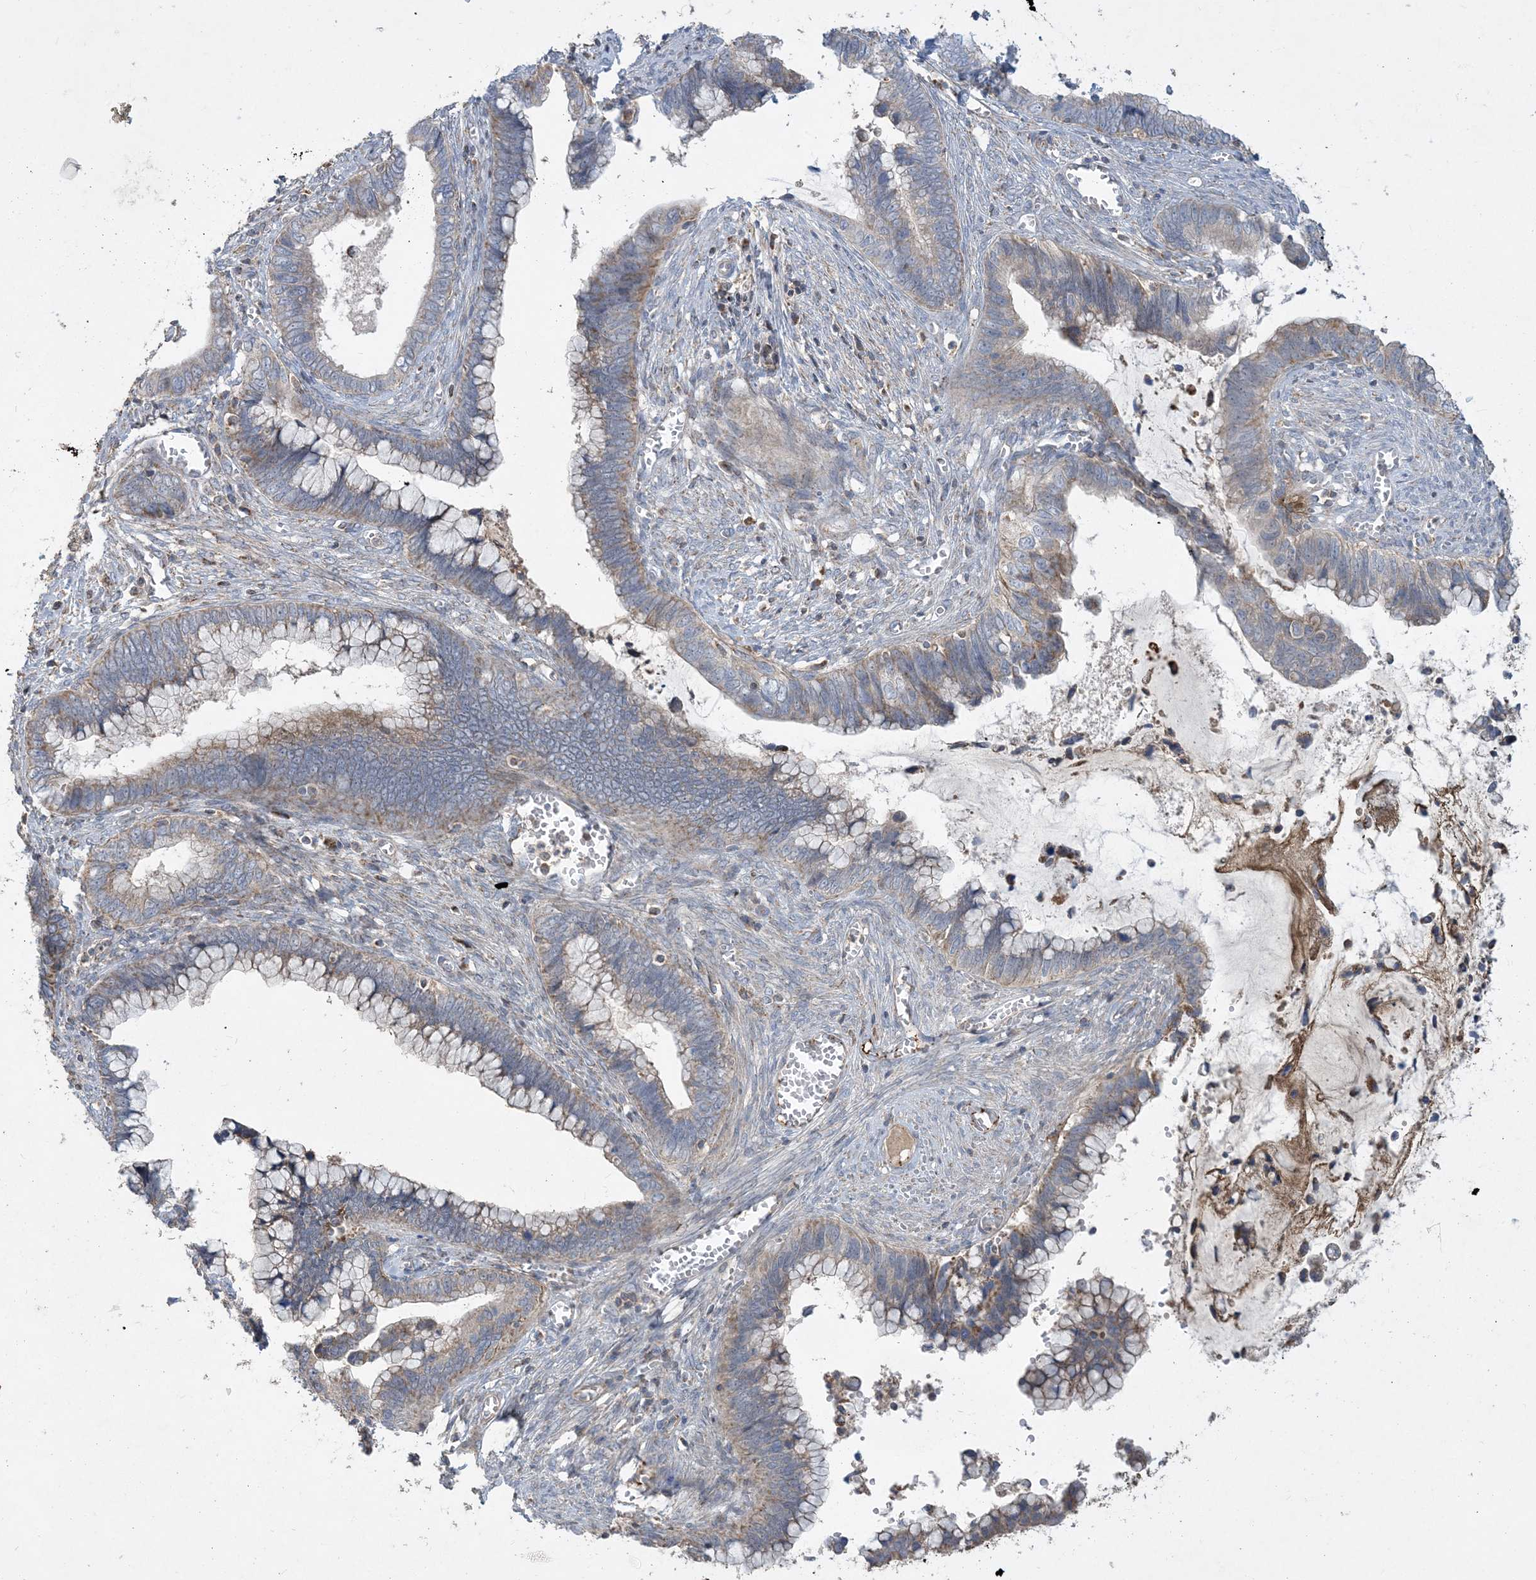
{"staining": {"intensity": "moderate", "quantity": "25%-75%", "location": "cytoplasmic/membranous"}, "tissue": "cervical cancer", "cell_type": "Tumor cells", "image_type": "cancer", "snomed": [{"axis": "morphology", "description": "Adenocarcinoma, NOS"}, {"axis": "topography", "description": "Cervix"}], "caption": "Tumor cells exhibit medium levels of moderate cytoplasmic/membranous positivity in approximately 25%-75% of cells in cervical adenocarcinoma. Nuclei are stained in blue.", "gene": "ECHDC1", "patient": {"sex": "female", "age": 44}}